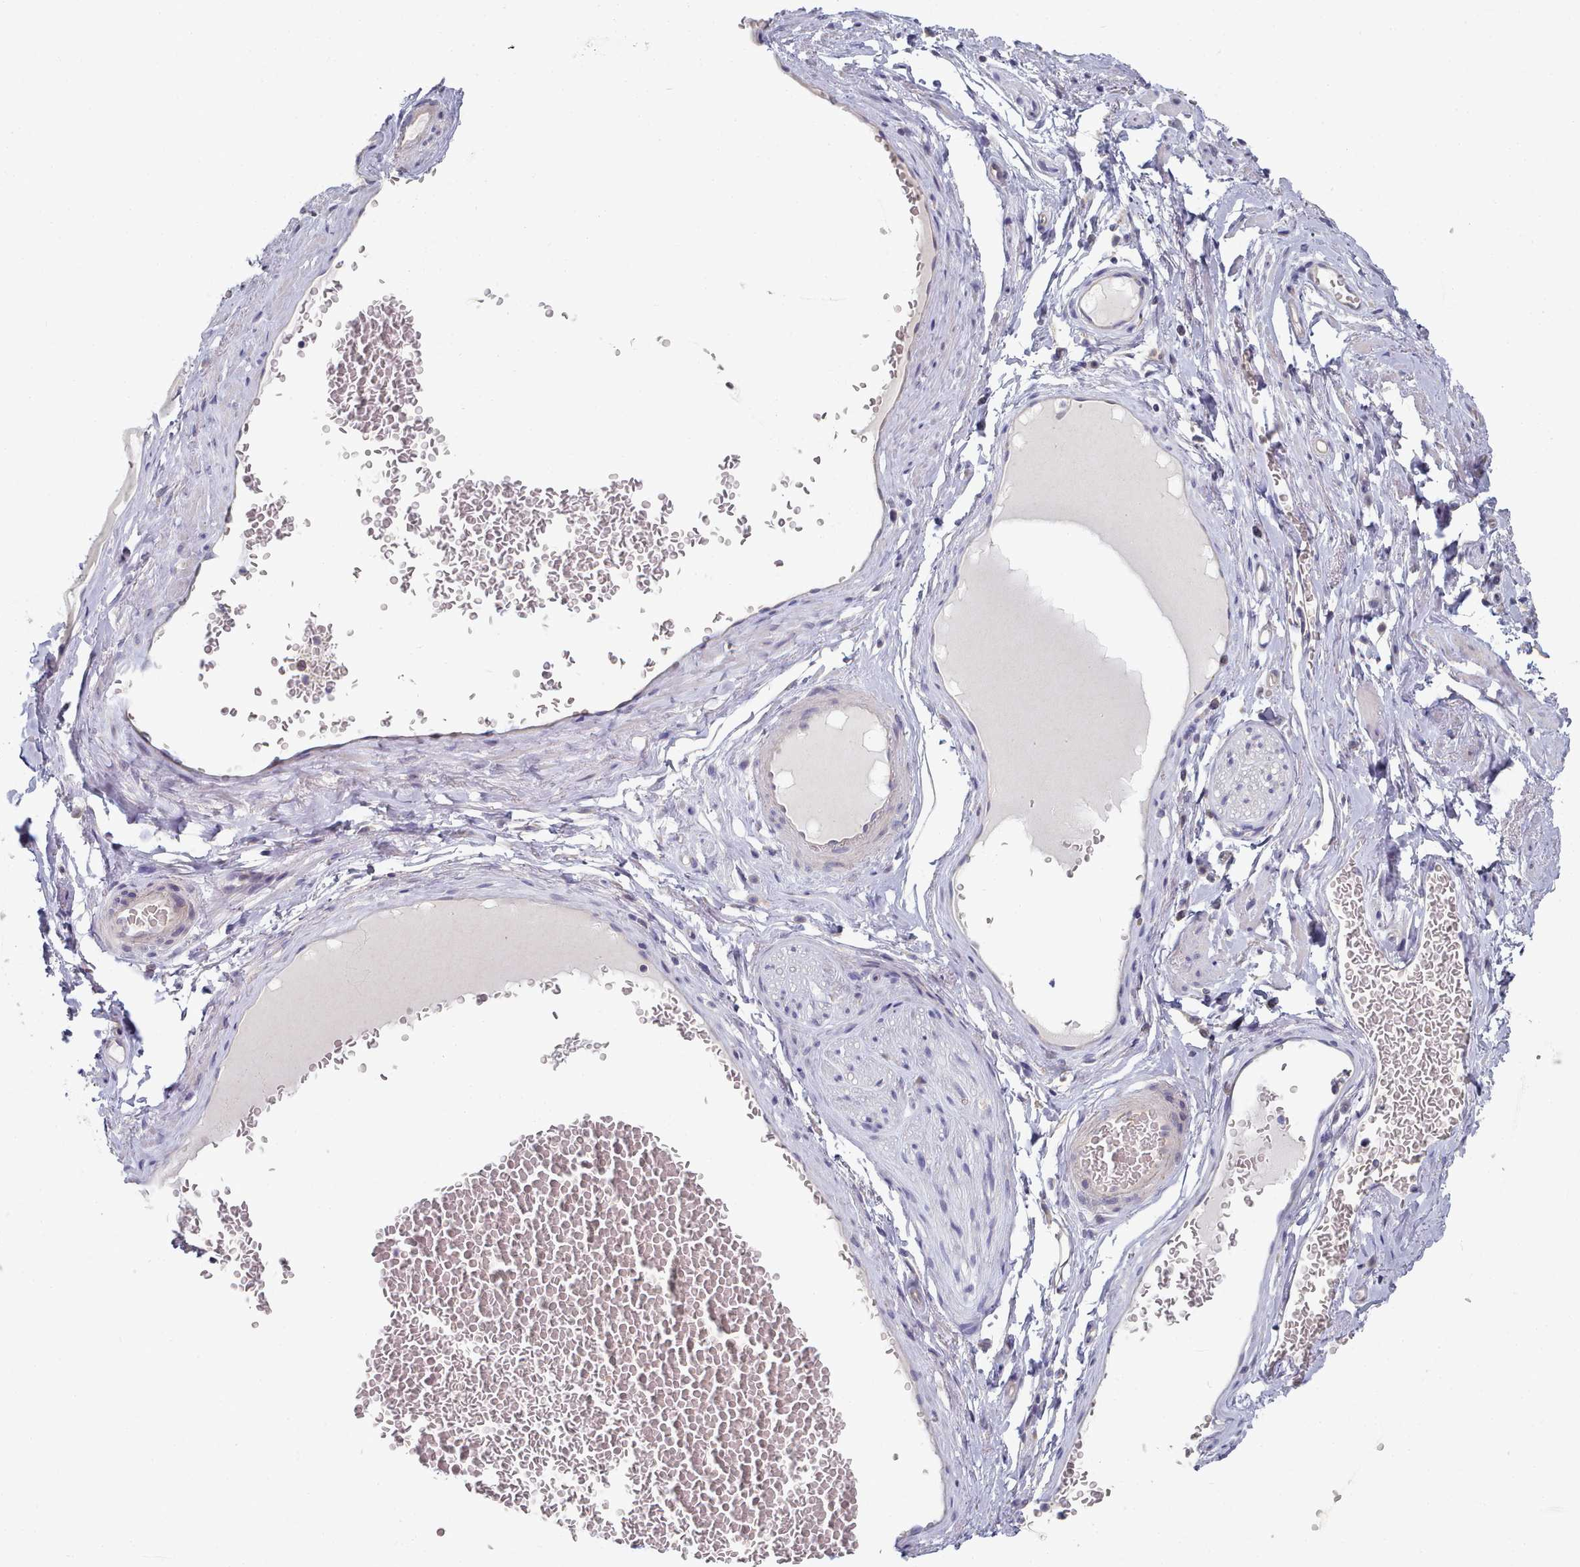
{"staining": {"intensity": "negative", "quantity": "none", "location": "none"}, "tissue": "adipose tissue", "cell_type": "Adipocytes", "image_type": "normal", "snomed": [{"axis": "morphology", "description": "Normal tissue, NOS"}, {"axis": "morphology", "description": "Adenocarcinoma, NOS"}, {"axis": "topography", "description": "Rectum"}, {"axis": "topography", "description": "Vagina"}, {"axis": "topography", "description": "Peripheral nerve tissue"}], "caption": "This is an immunohistochemistry (IHC) histopathology image of benign adipose tissue. There is no staining in adipocytes.", "gene": "TYW1B", "patient": {"sex": "female", "age": 71}}